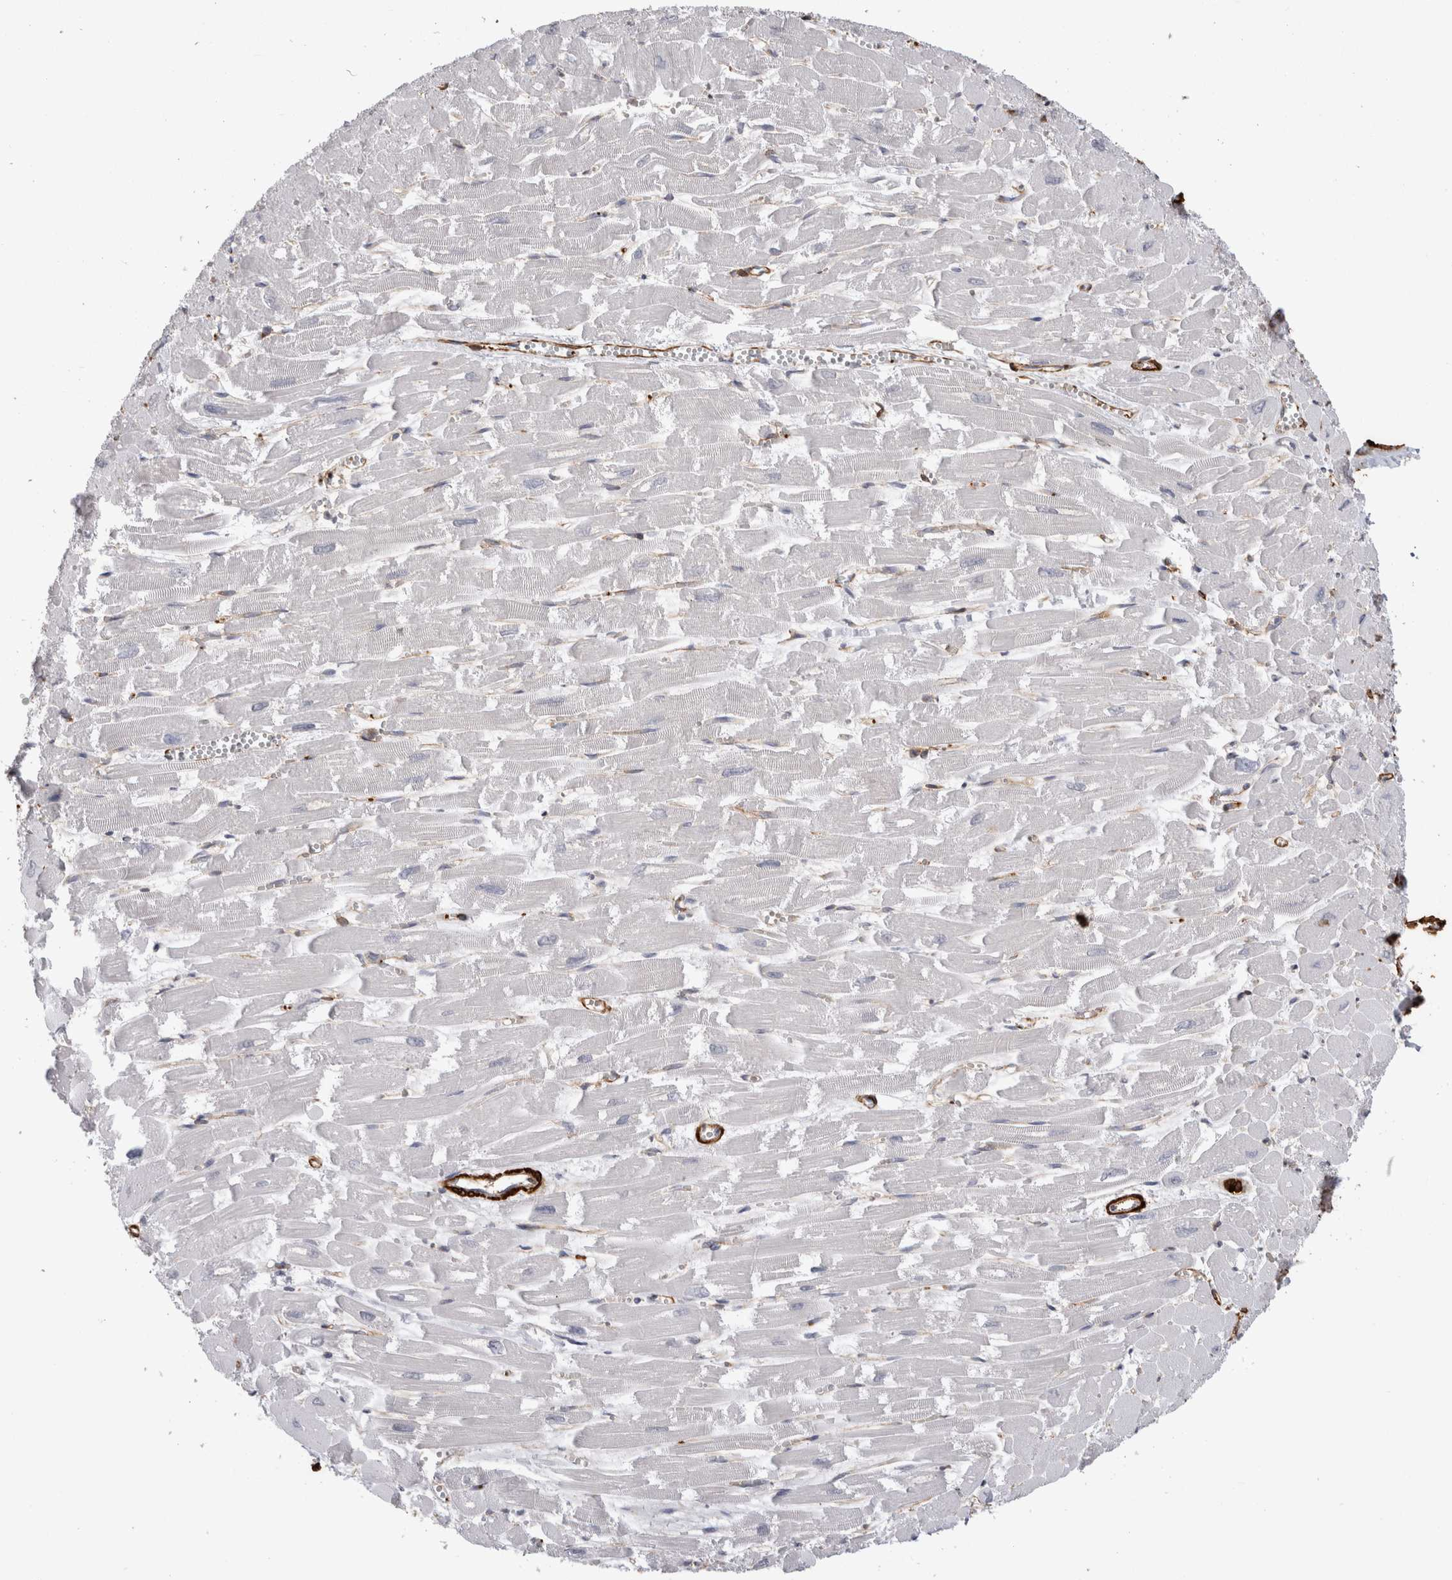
{"staining": {"intensity": "negative", "quantity": "none", "location": "none"}, "tissue": "heart muscle", "cell_type": "Cardiomyocytes", "image_type": "normal", "snomed": [{"axis": "morphology", "description": "Normal tissue, NOS"}, {"axis": "topography", "description": "Heart"}], "caption": "DAB immunohistochemical staining of benign human heart muscle demonstrates no significant staining in cardiomyocytes.", "gene": "EPRS1", "patient": {"sex": "male", "age": 54}}